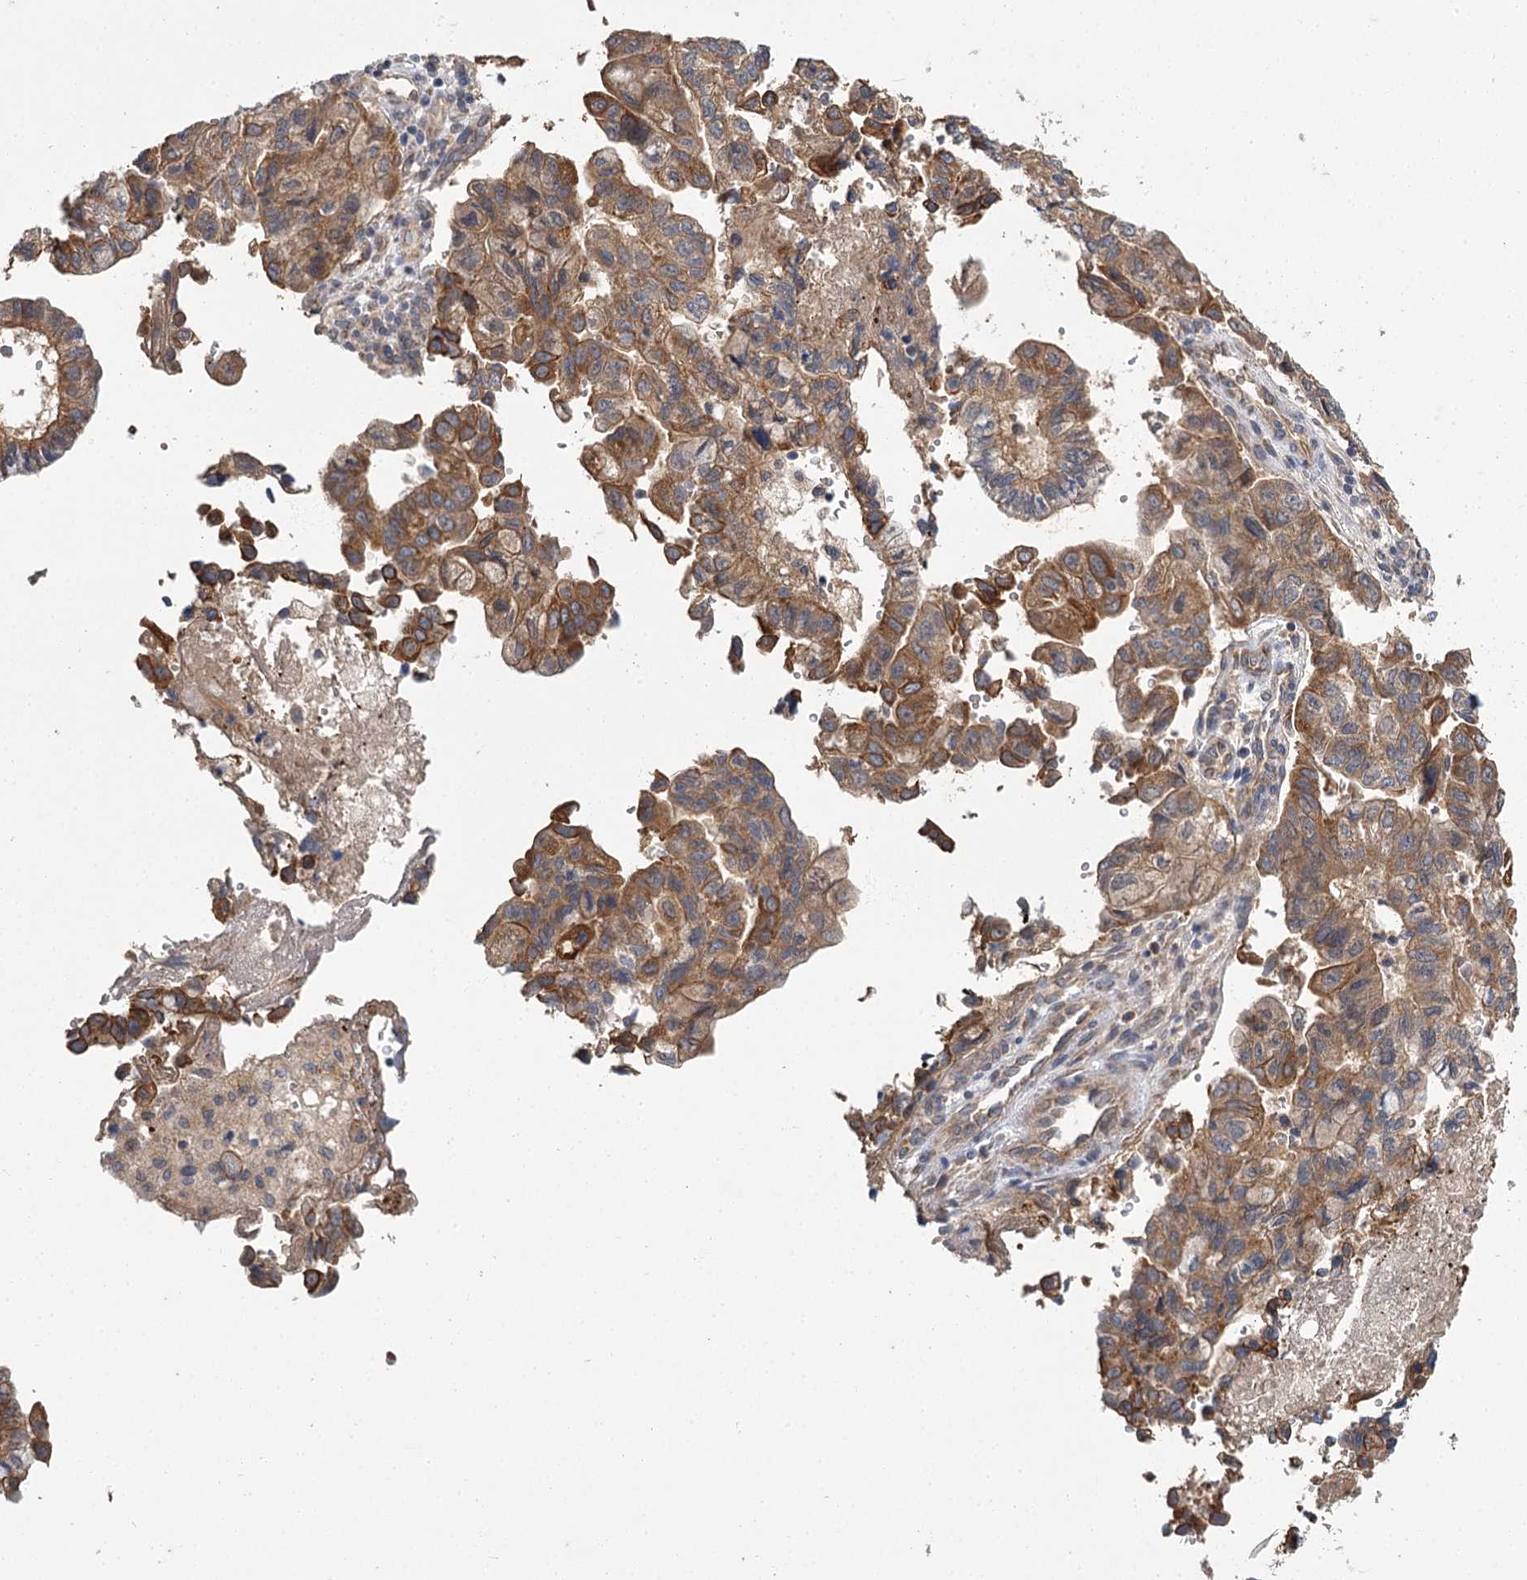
{"staining": {"intensity": "moderate", "quantity": ">75%", "location": "cytoplasmic/membranous"}, "tissue": "pancreatic cancer", "cell_type": "Tumor cells", "image_type": "cancer", "snomed": [{"axis": "morphology", "description": "Adenocarcinoma, NOS"}, {"axis": "topography", "description": "Pancreas"}], "caption": "Pancreatic adenocarcinoma stained with a brown dye exhibits moderate cytoplasmic/membranous positive positivity in approximately >75% of tumor cells.", "gene": "MFN1", "patient": {"sex": "male", "age": 51}}